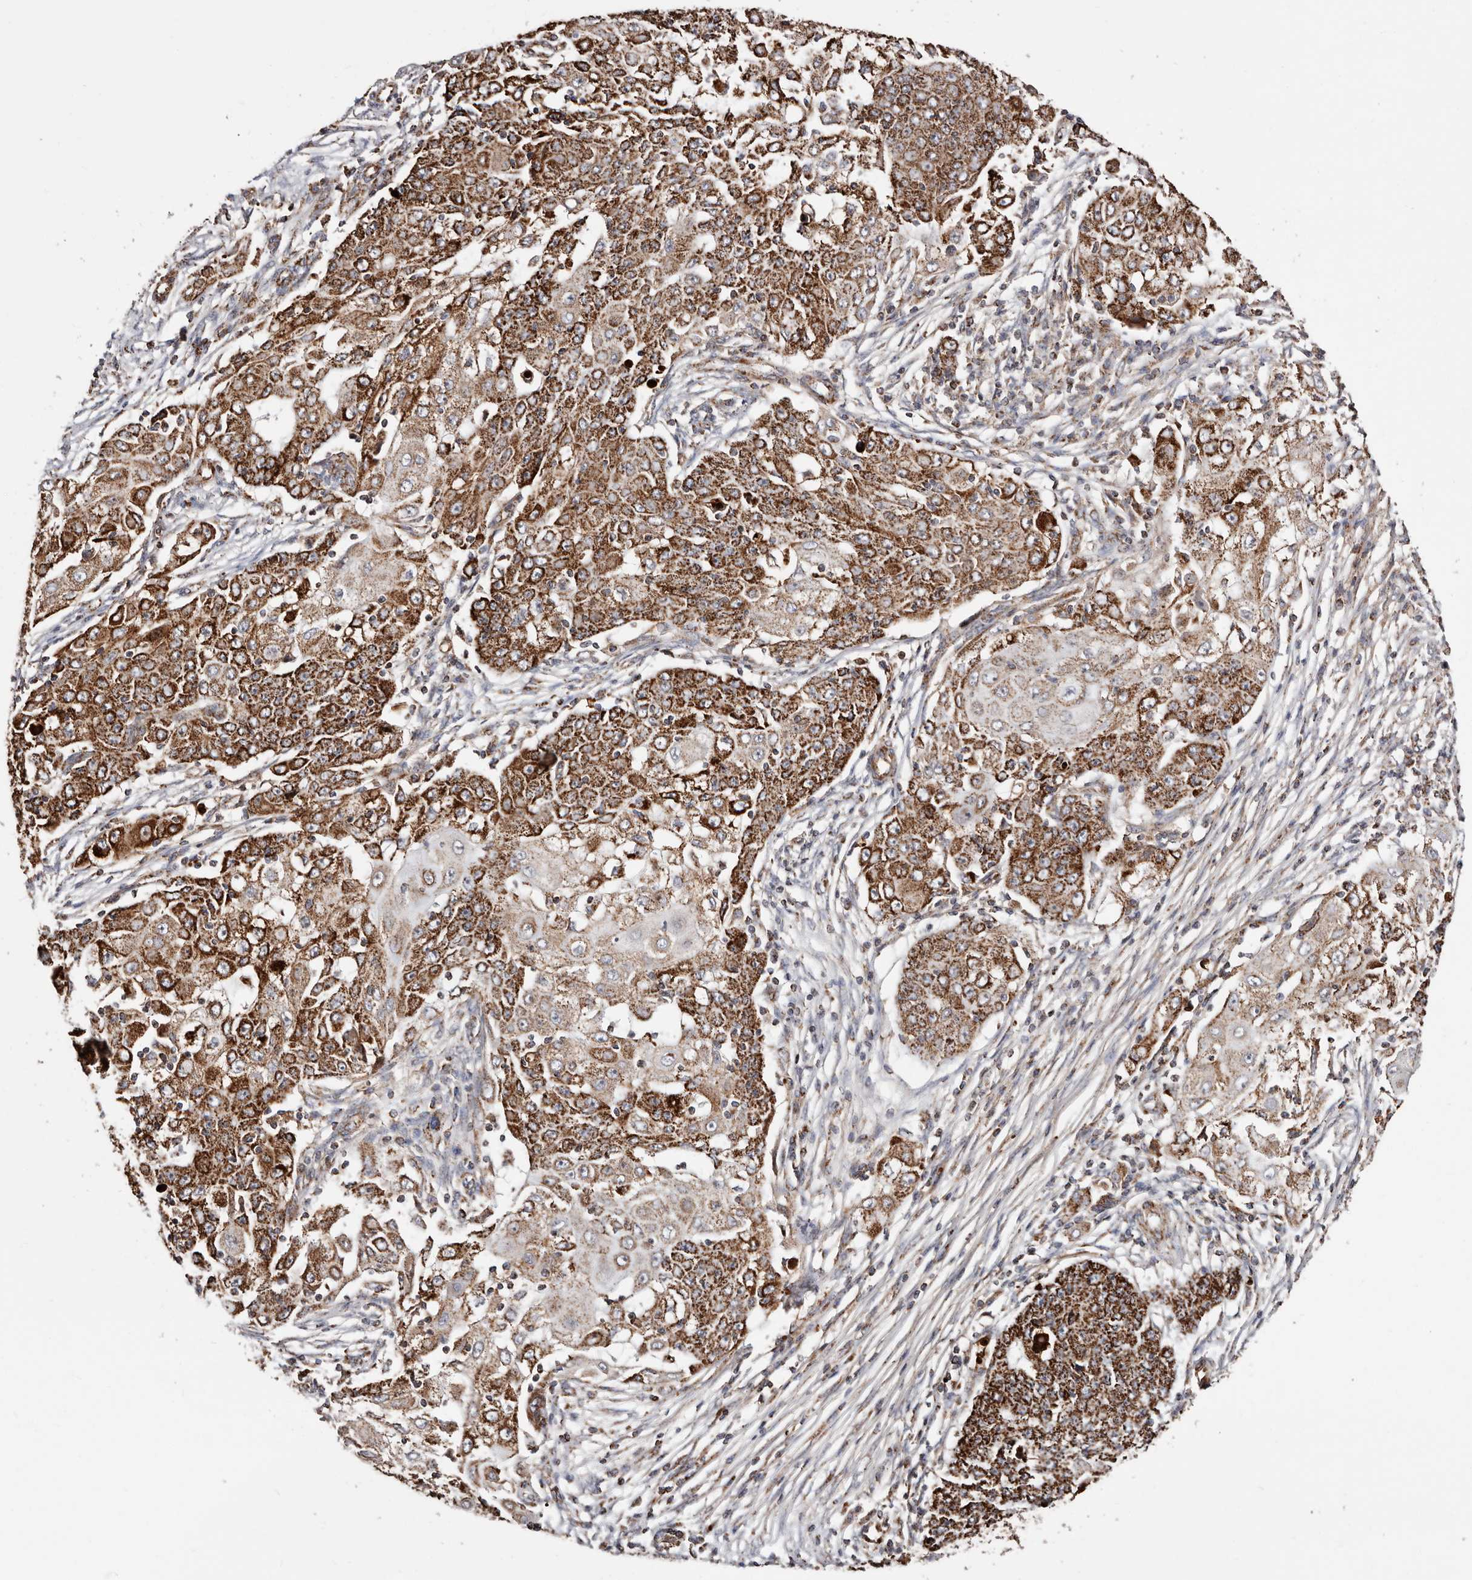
{"staining": {"intensity": "strong", "quantity": ">75%", "location": "cytoplasmic/membranous"}, "tissue": "ovarian cancer", "cell_type": "Tumor cells", "image_type": "cancer", "snomed": [{"axis": "morphology", "description": "Carcinoma, endometroid"}, {"axis": "topography", "description": "Ovary"}], "caption": "Immunohistochemical staining of human ovarian cancer demonstrates high levels of strong cytoplasmic/membranous protein positivity in approximately >75% of tumor cells.", "gene": "PRKACB", "patient": {"sex": "female", "age": 42}}